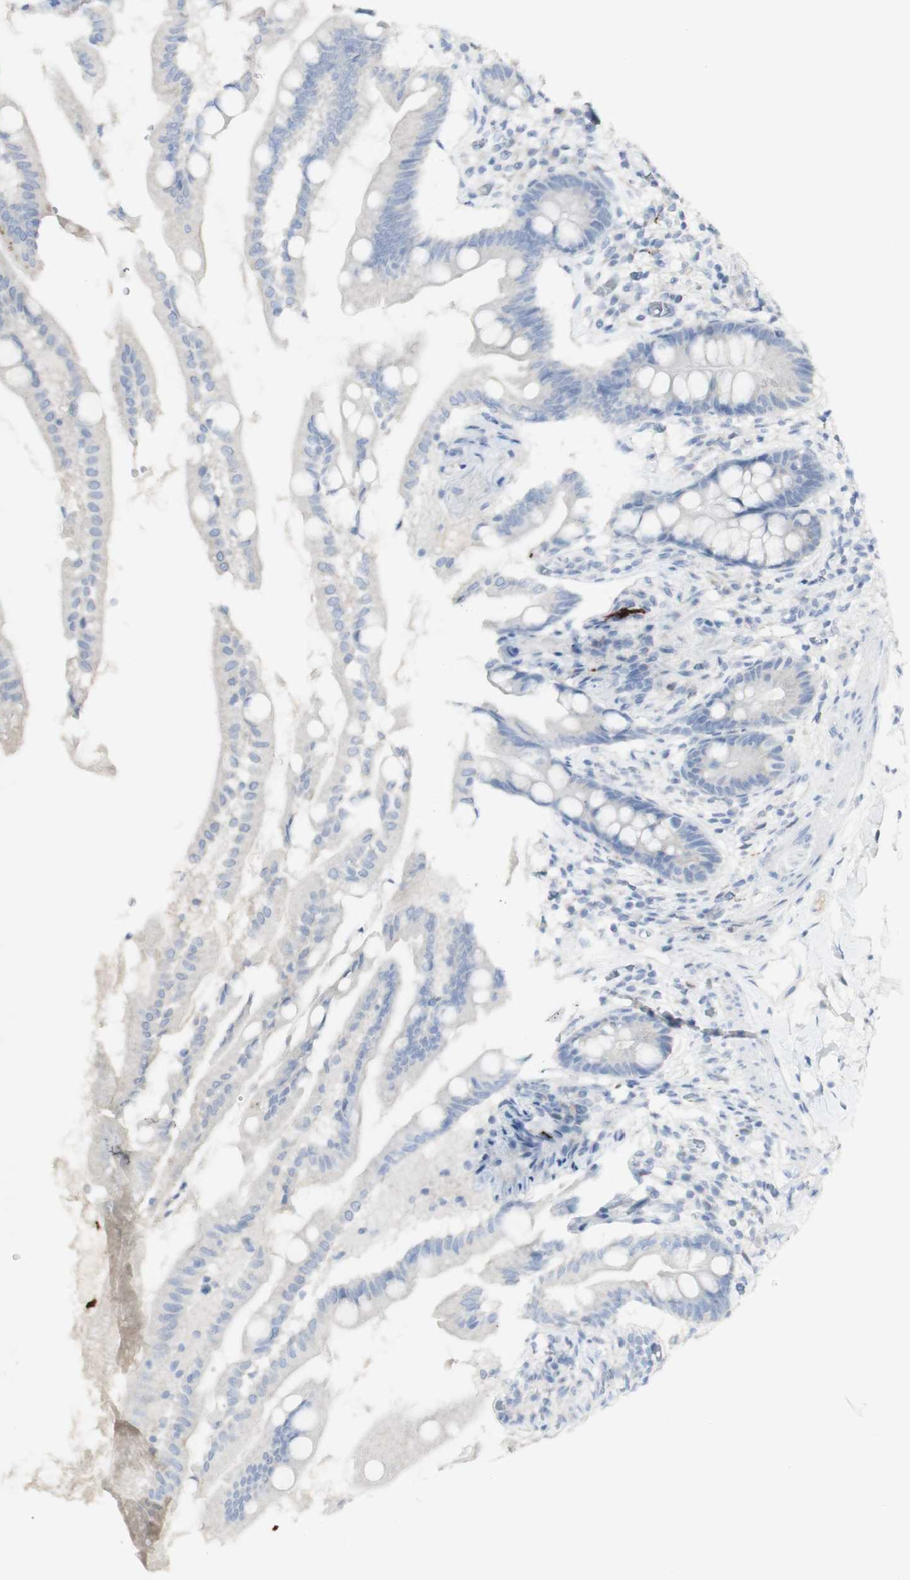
{"staining": {"intensity": "negative", "quantity": "none", "location": "none"}, "tissue": "small intestine", "cell_type": "Glandular cells", "image_type": "normal", "snomed": [{"axis": "morphology", "description": "Normal tissue, NOS"}, {"axis": "topography", "description": "Small intestine"}], "caption": "High magnification brightfield microscopy of benign small intestine stained with DAB (3,3'-diaminobenzidine) (brown) and counterstained with hematoxylin (blue): glandular cells show no significant staining. (DAB immunohistochemistry (IHC), high magnification).", "gene": "CD207", "patient": {"sex": "female", "age": 56}}